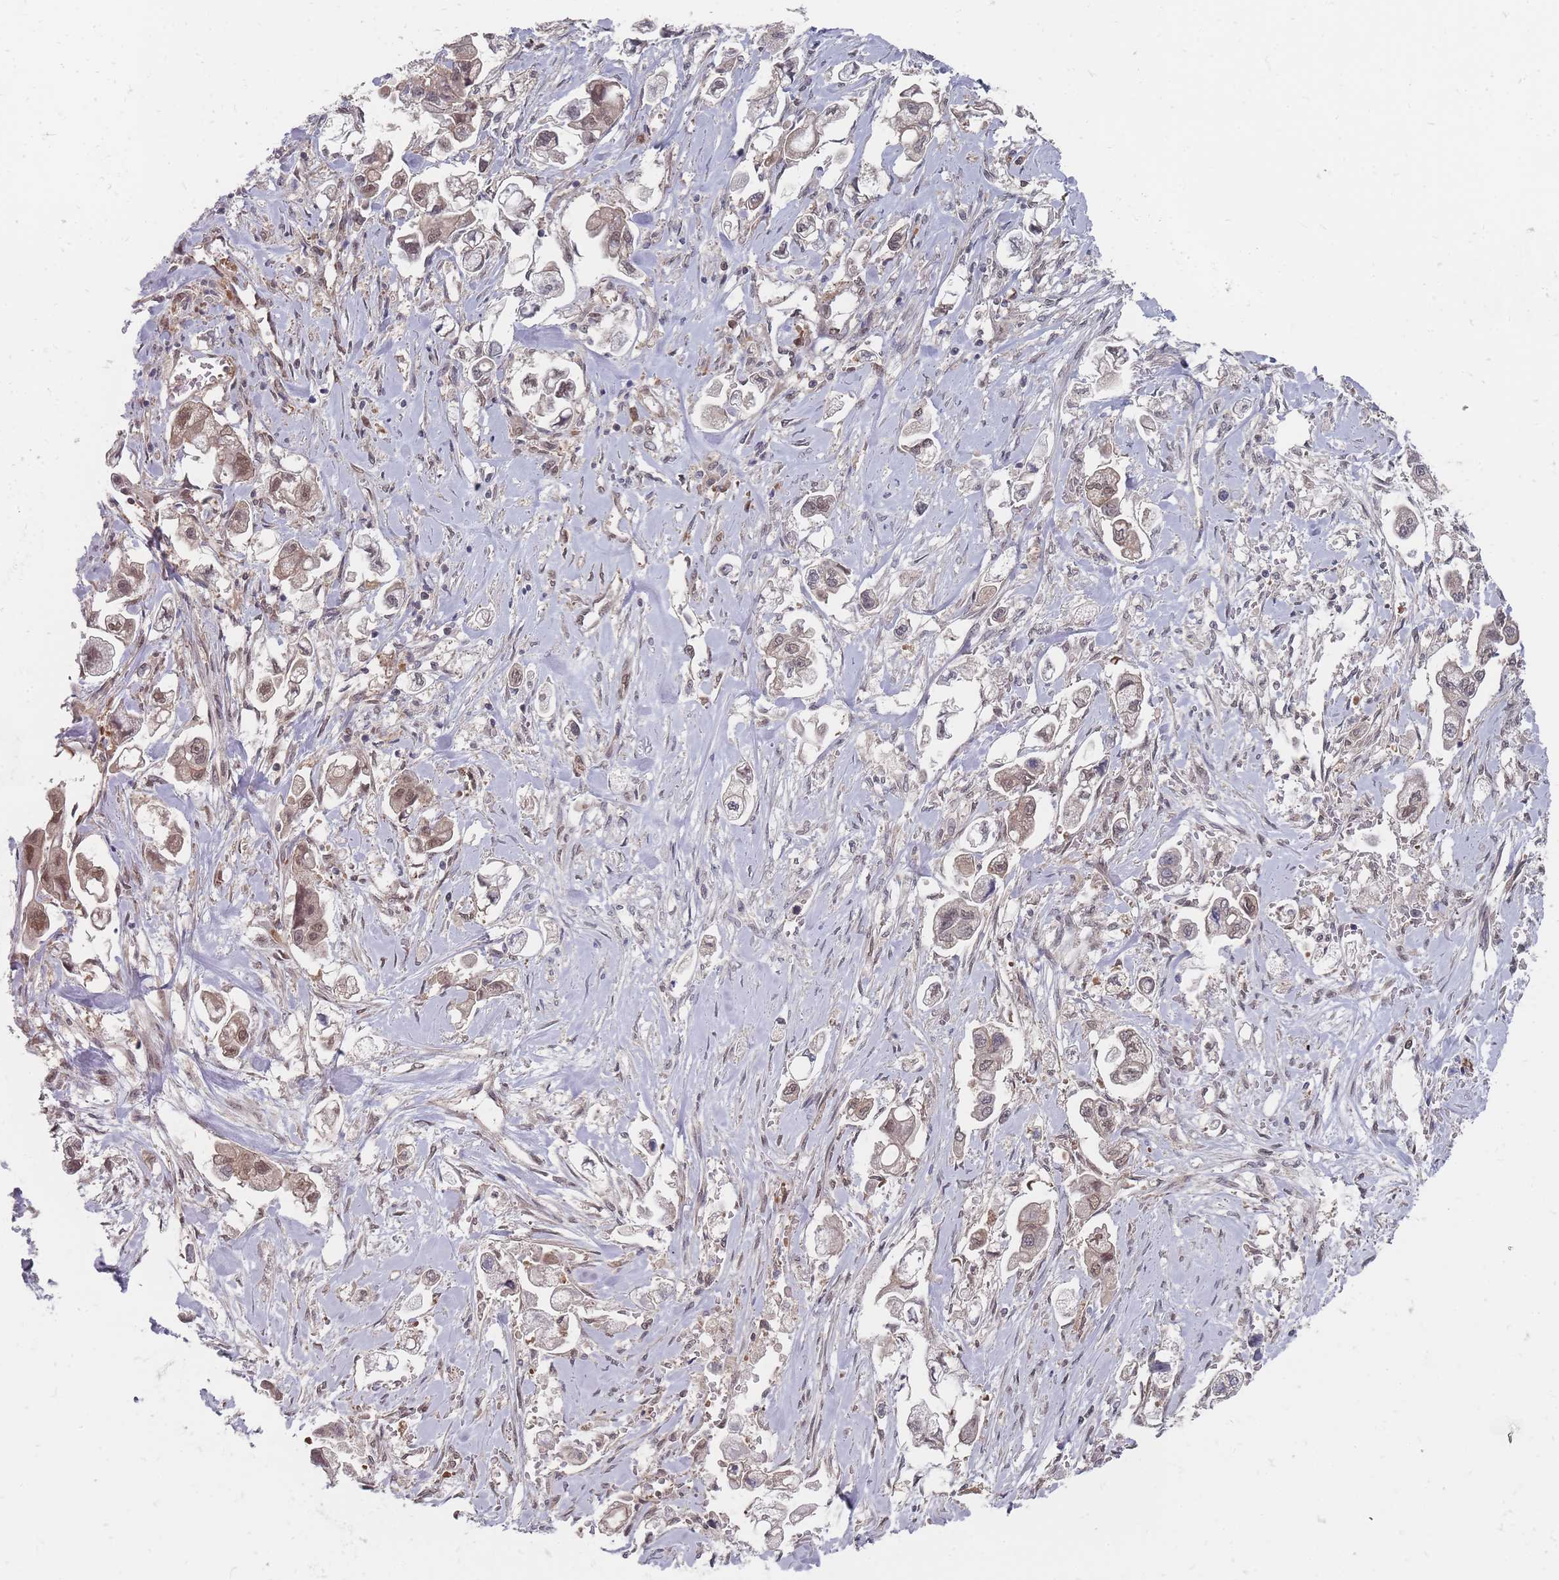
{"staining": {"intensity": "moderate", "quantity": "25%-75%", "location": "nuclear"}, "tissue": "stomach cancer", "cell_type": "Tumor cells", "image_type": "cancer", "snomed": [{"axis": "morphology", "description": "Adenocarcinoma, NOS"}, {"axis": "topography", "description": "Stomach"}], "caption": "A high-resolution micrograph shows immunohistochemistry staining of adenocarcinoma (stomach), which exhibits moderate nuclear staining in about 25%-75% of tumor cells. The protein is stained brown, and the nuclei are stained in blue (DAB IHC with brightfield microscopy, high magnification).", "gene": "NKD1", "patient": {"sex": "male", "age": 62}}